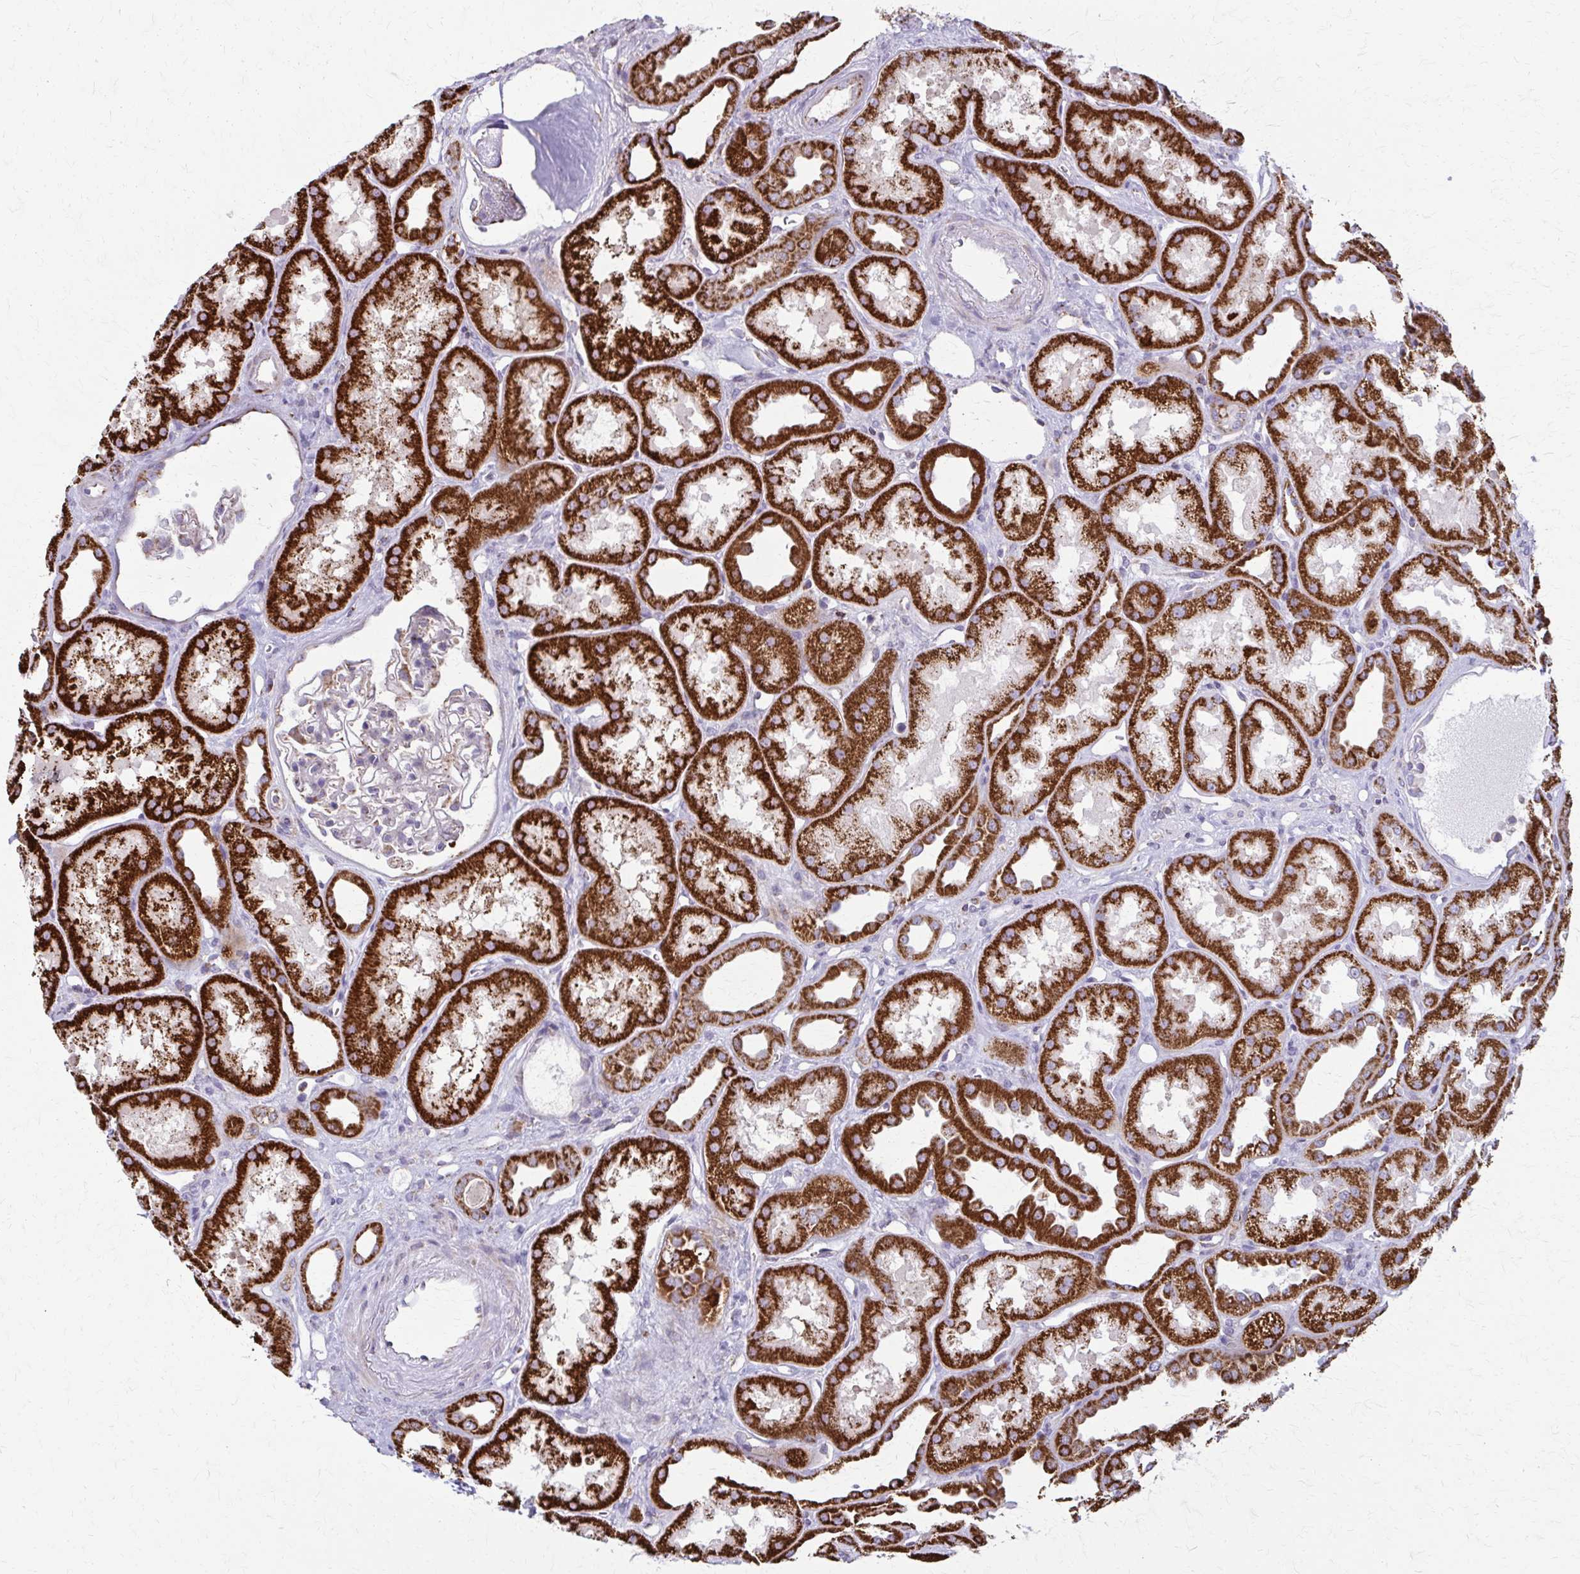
{"staining": {"intensity": "negative", "quantity": "none", "location": "none"}, "tissue": "kidney", "cell_type": "Cells in glomeruli", "image_type": "normal", "snomed": [{"axis": "morphology", "description": "Normal tissue, NOS"}, {"axis": "topography", "description": "Kidney"}], "caption": "Kidney was stained to show a protein in brown. There is no significant positivity in cells in glomeruli. The staining is performed using DAB brown chromogen with nuclei counter-stained in using hematoxylin.", "gene": "TVP23A", "patient": {"sex": "male", "age": 61}}